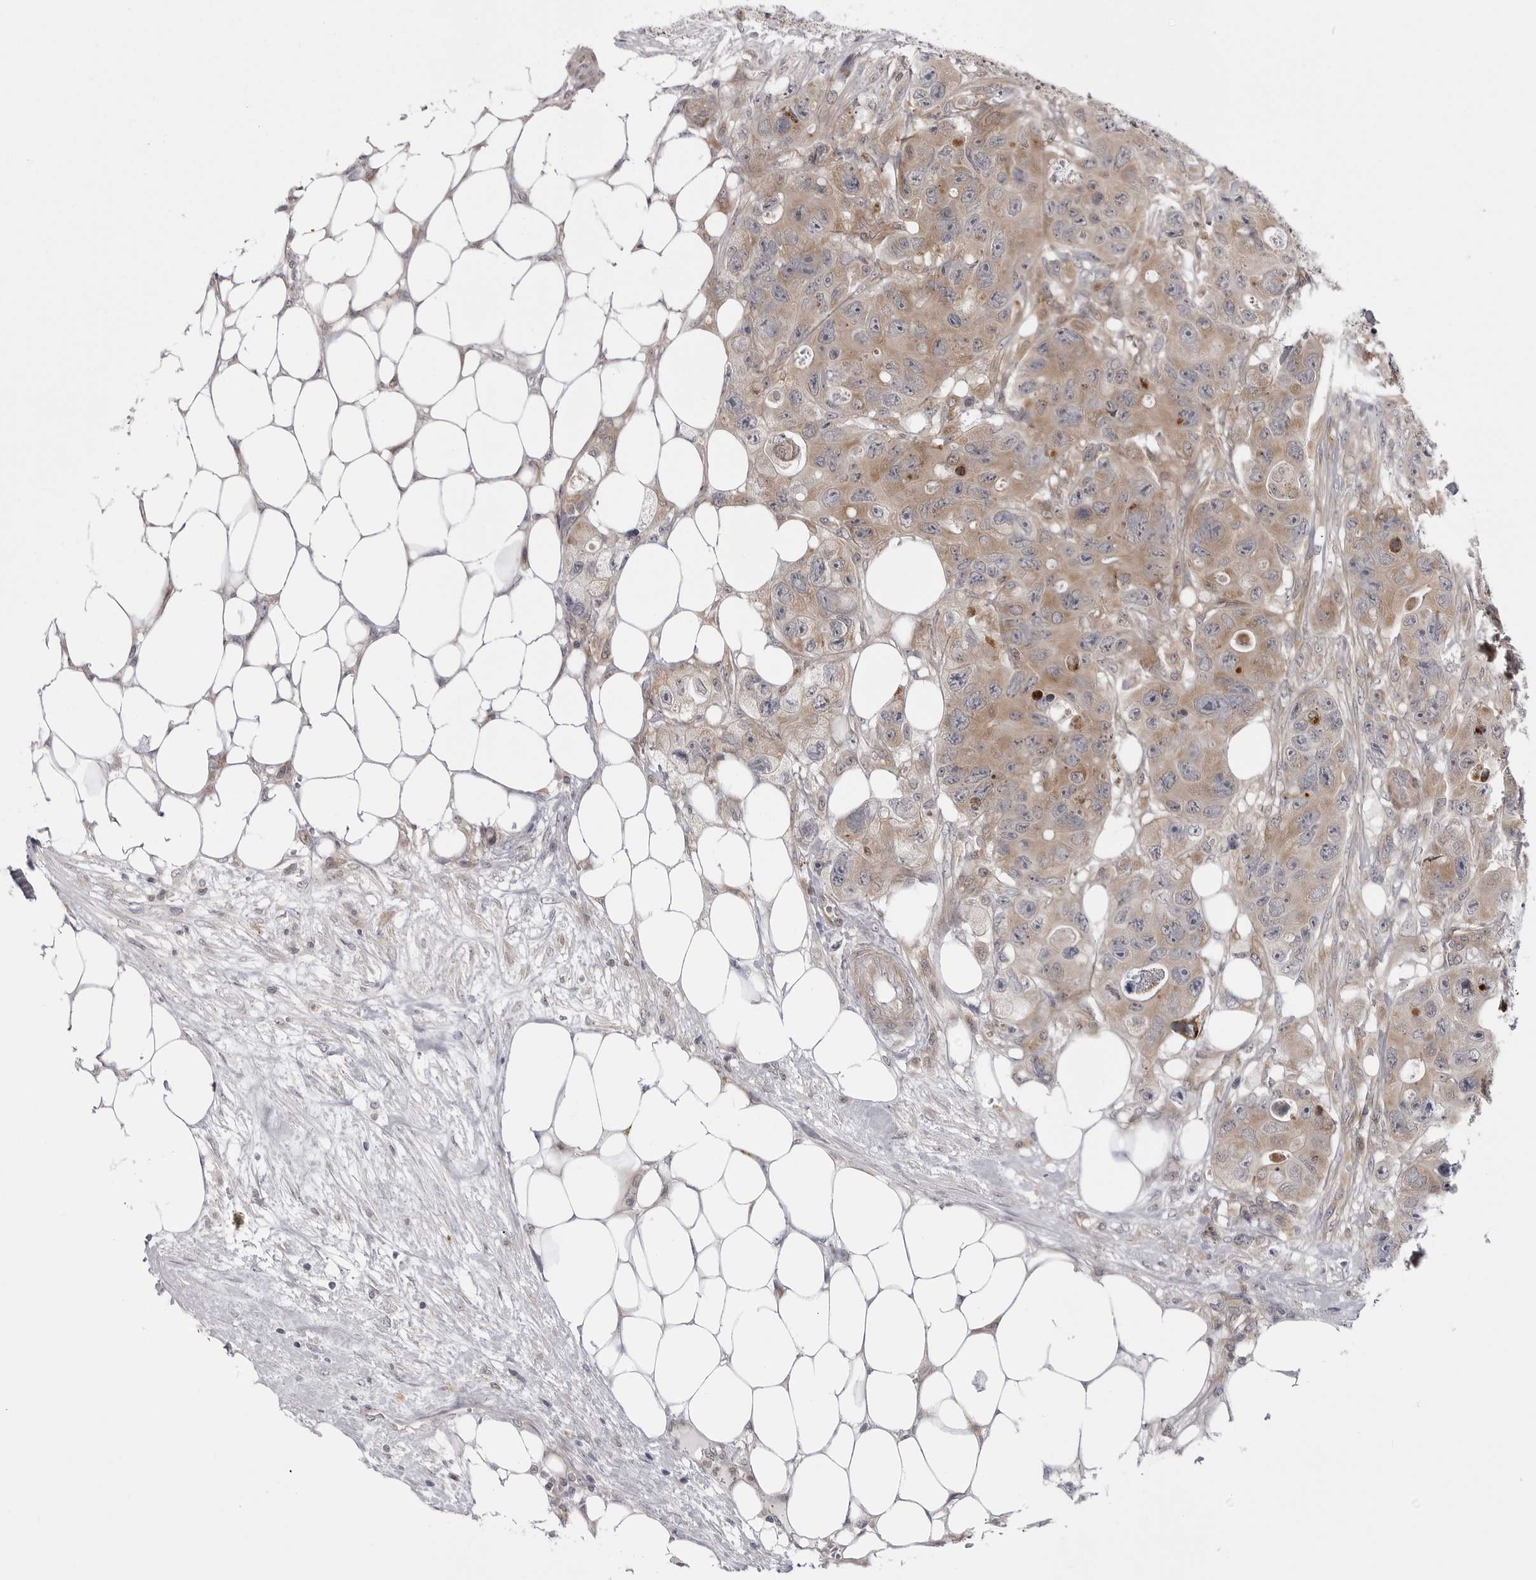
{"staining": {"intensity": "weak", "quantity": ">75%", "location": "cytoplasmic/membranous"}, "tissue": "colorectal cancer", "cell_type": "Tumor cells", "image_type": "cancer", "snomed": [{"axis": "morphology", "description": "Adenocarcinoma, NOS"}, {"axis": "topography", "description": "Colon"}], "caption": "An immunohistochemistry histopathology image of neoplastic tissue is shown. Protein staining in brown labels weak cytoplasmic/membranous positivity in colorectal cancer within tumor cells.", "gene": "CCDC18", "patient": {"sex": "female", "age": 46}}